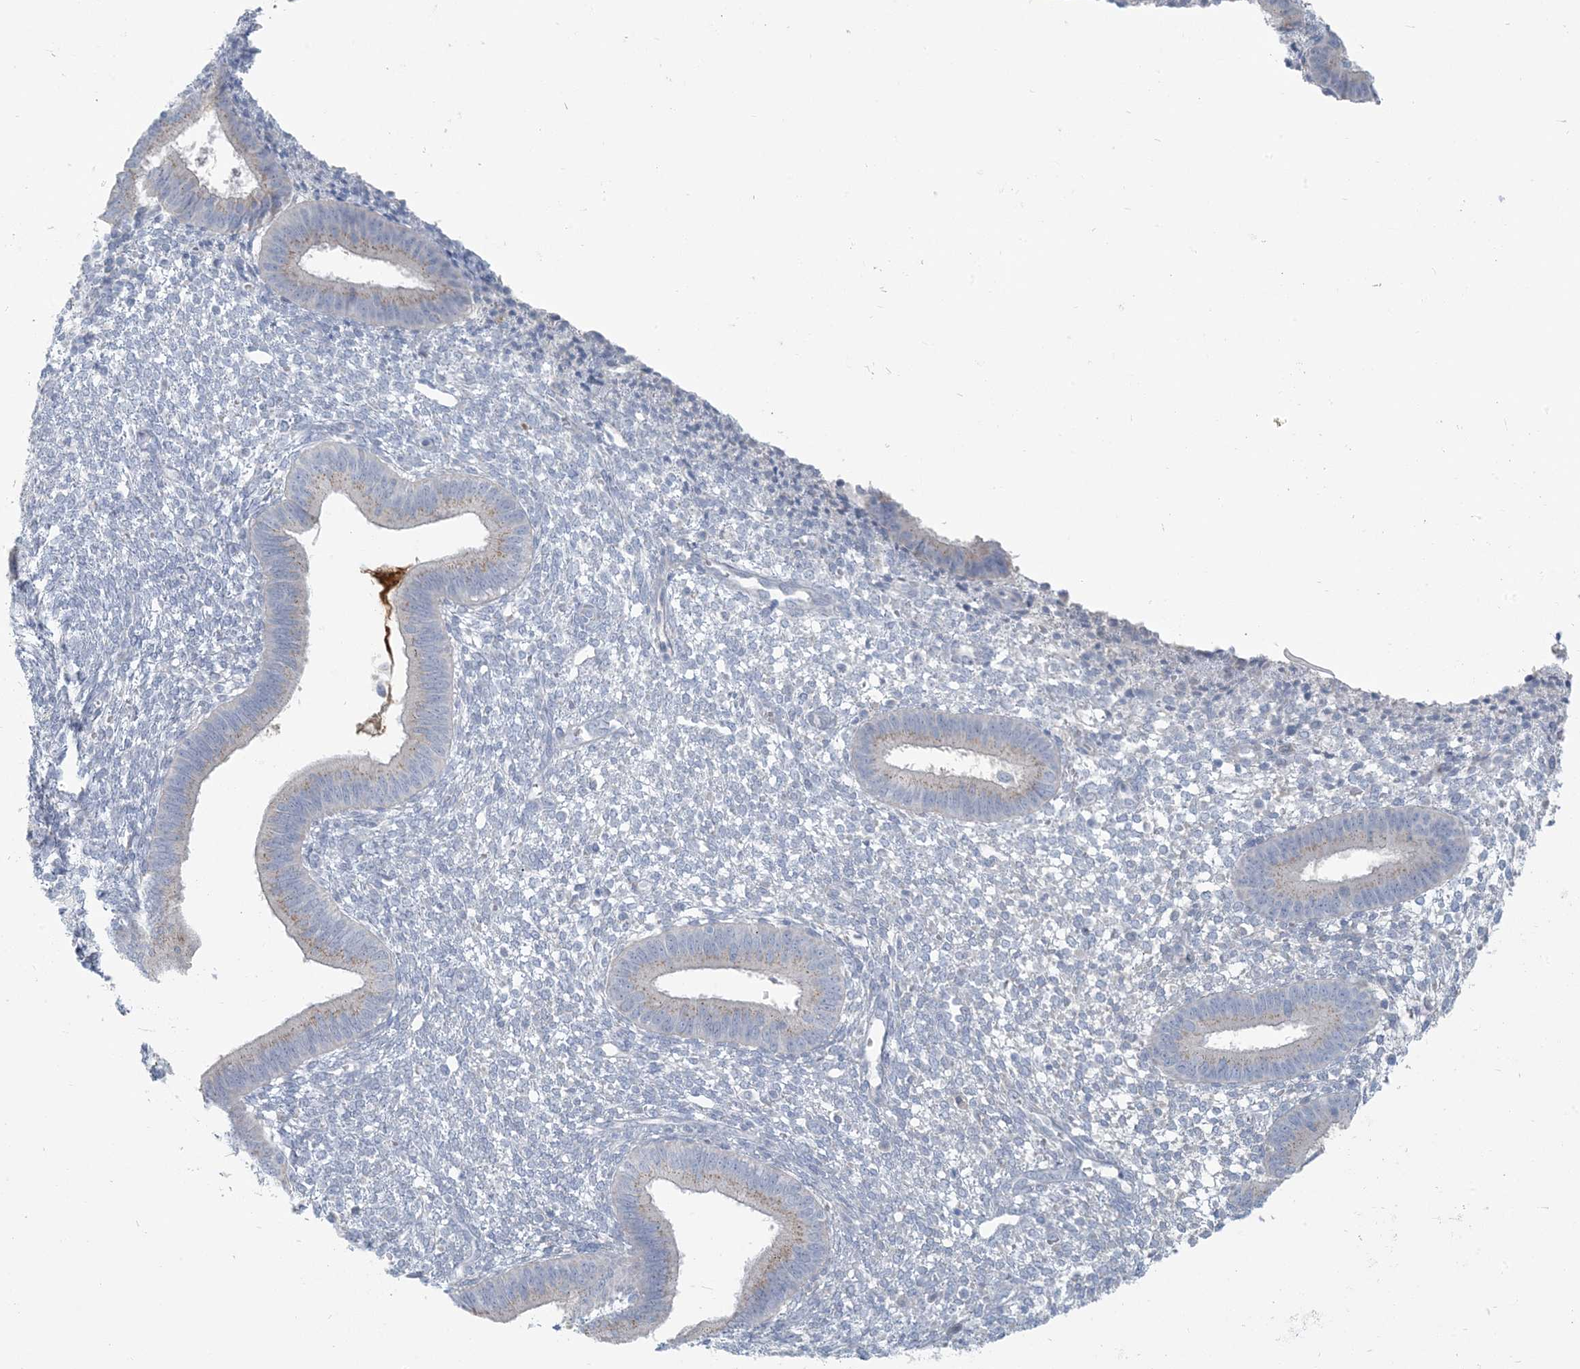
{"staining": {"intensity": "negative", "quantity": "none", "location": "none"}, "tissue": "endometrium", "cell_type": "Cells in endometrial stroma", "image_type": "normal", "snomed": [{"axis": "morphology", "description": "Normal tissue, NOS"}, {"axis": "topography", "description": "Endometrium"}], "caption": "Immunohistochemical staining of unremarkable human endometrium exhibits no significant expression in cells in endometrial stroma. (DAB immunohistochemistry, high magnification).", "gene": "SCML1", "patient": {"sex": "female", "age": 46}}